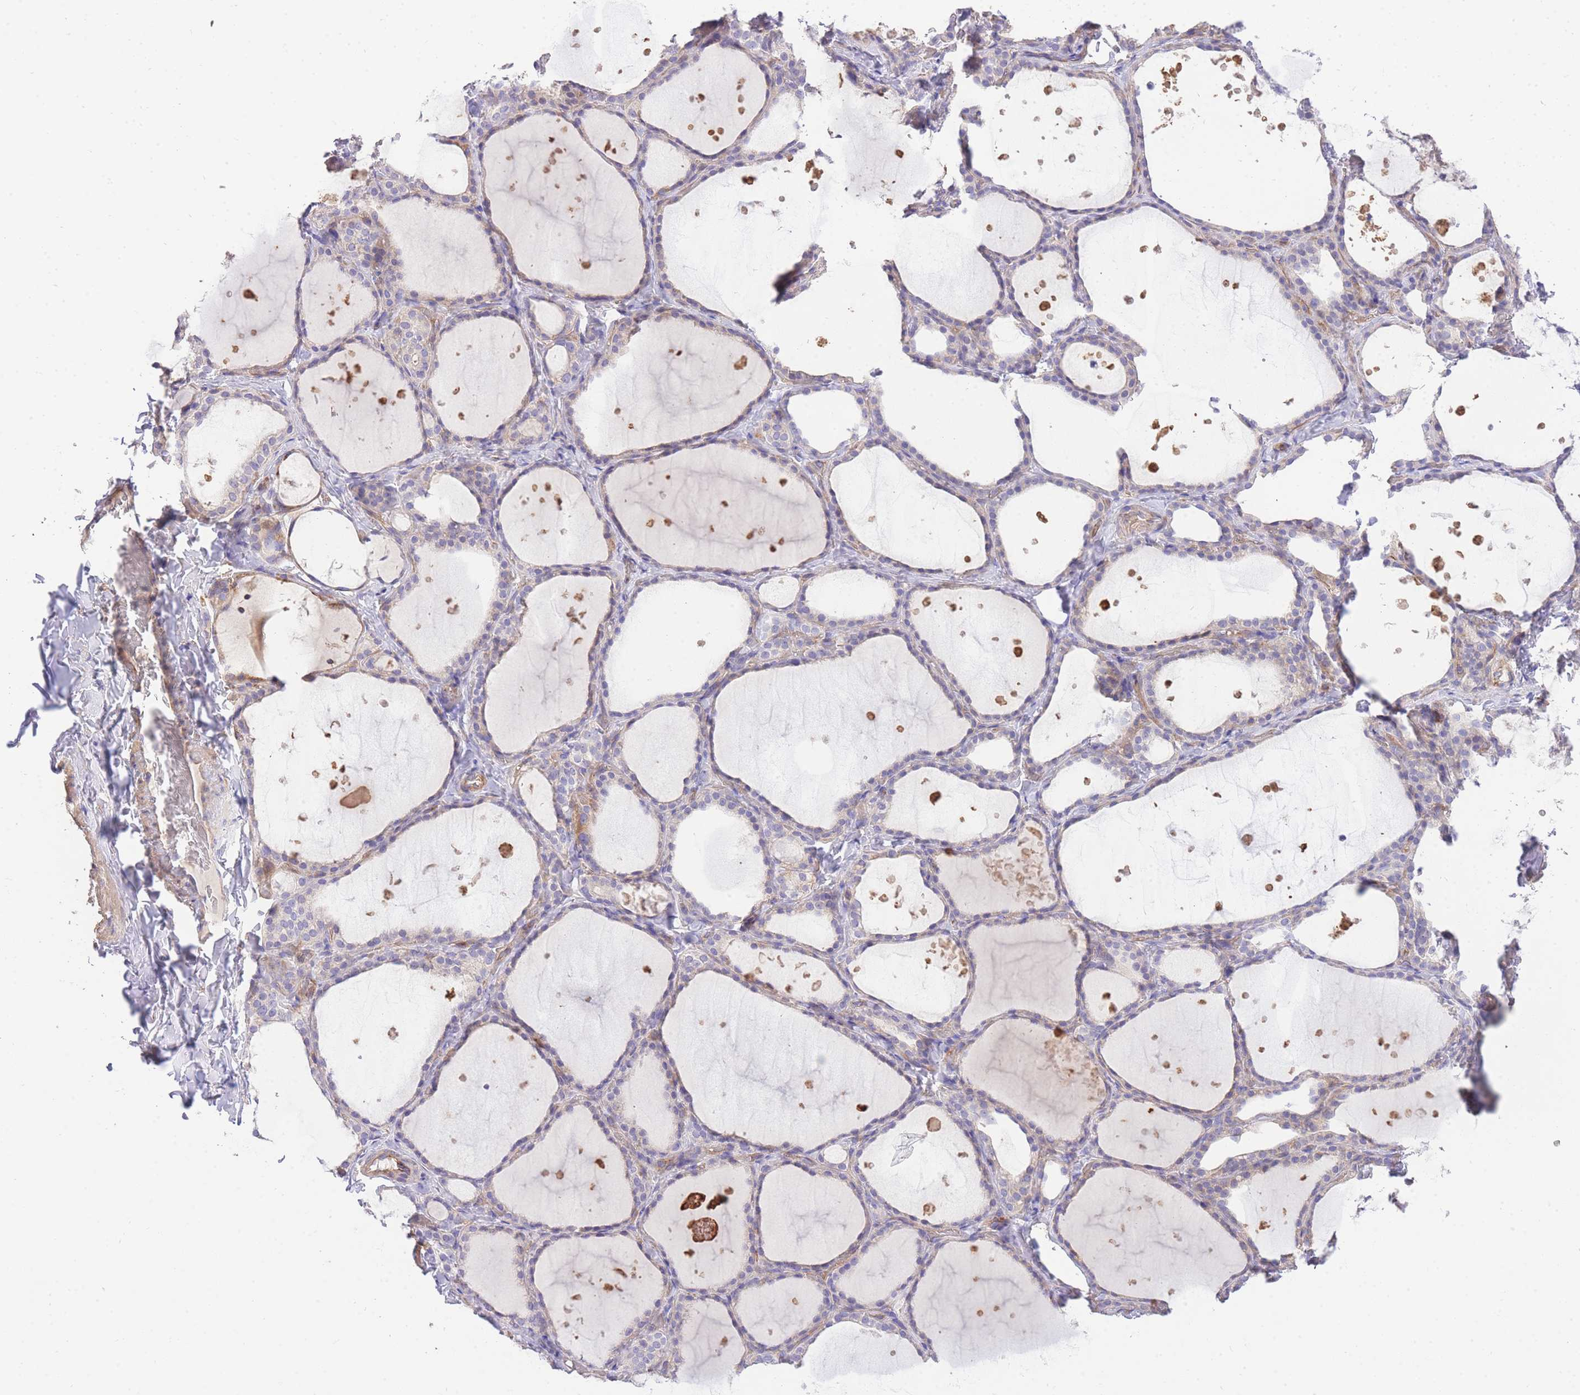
{"staining": {"intensity": "negative", "quantity": "none", "location": "none"}, "tissue": "thyroid gland", "cell_type": "Glandular cells", "image_type": "normal", "snomed": [{"axis": "morphology", "description": "Normal tissue, NOS"}, {"axis": "topography", "description": "Thyroid gland"}], "caption": "Unremarkable thyroid gland was stained to show a protein in brown. There is no significant expression in glandular cells. Brightfield microscopy of IHC stained with DAB (3,3'-diaminobenzidine) (brown) and hematoxylin (blue), captured at high magnification.", "gene": "INSYN2B", "patient": {"sex": "female", "age": 44}}